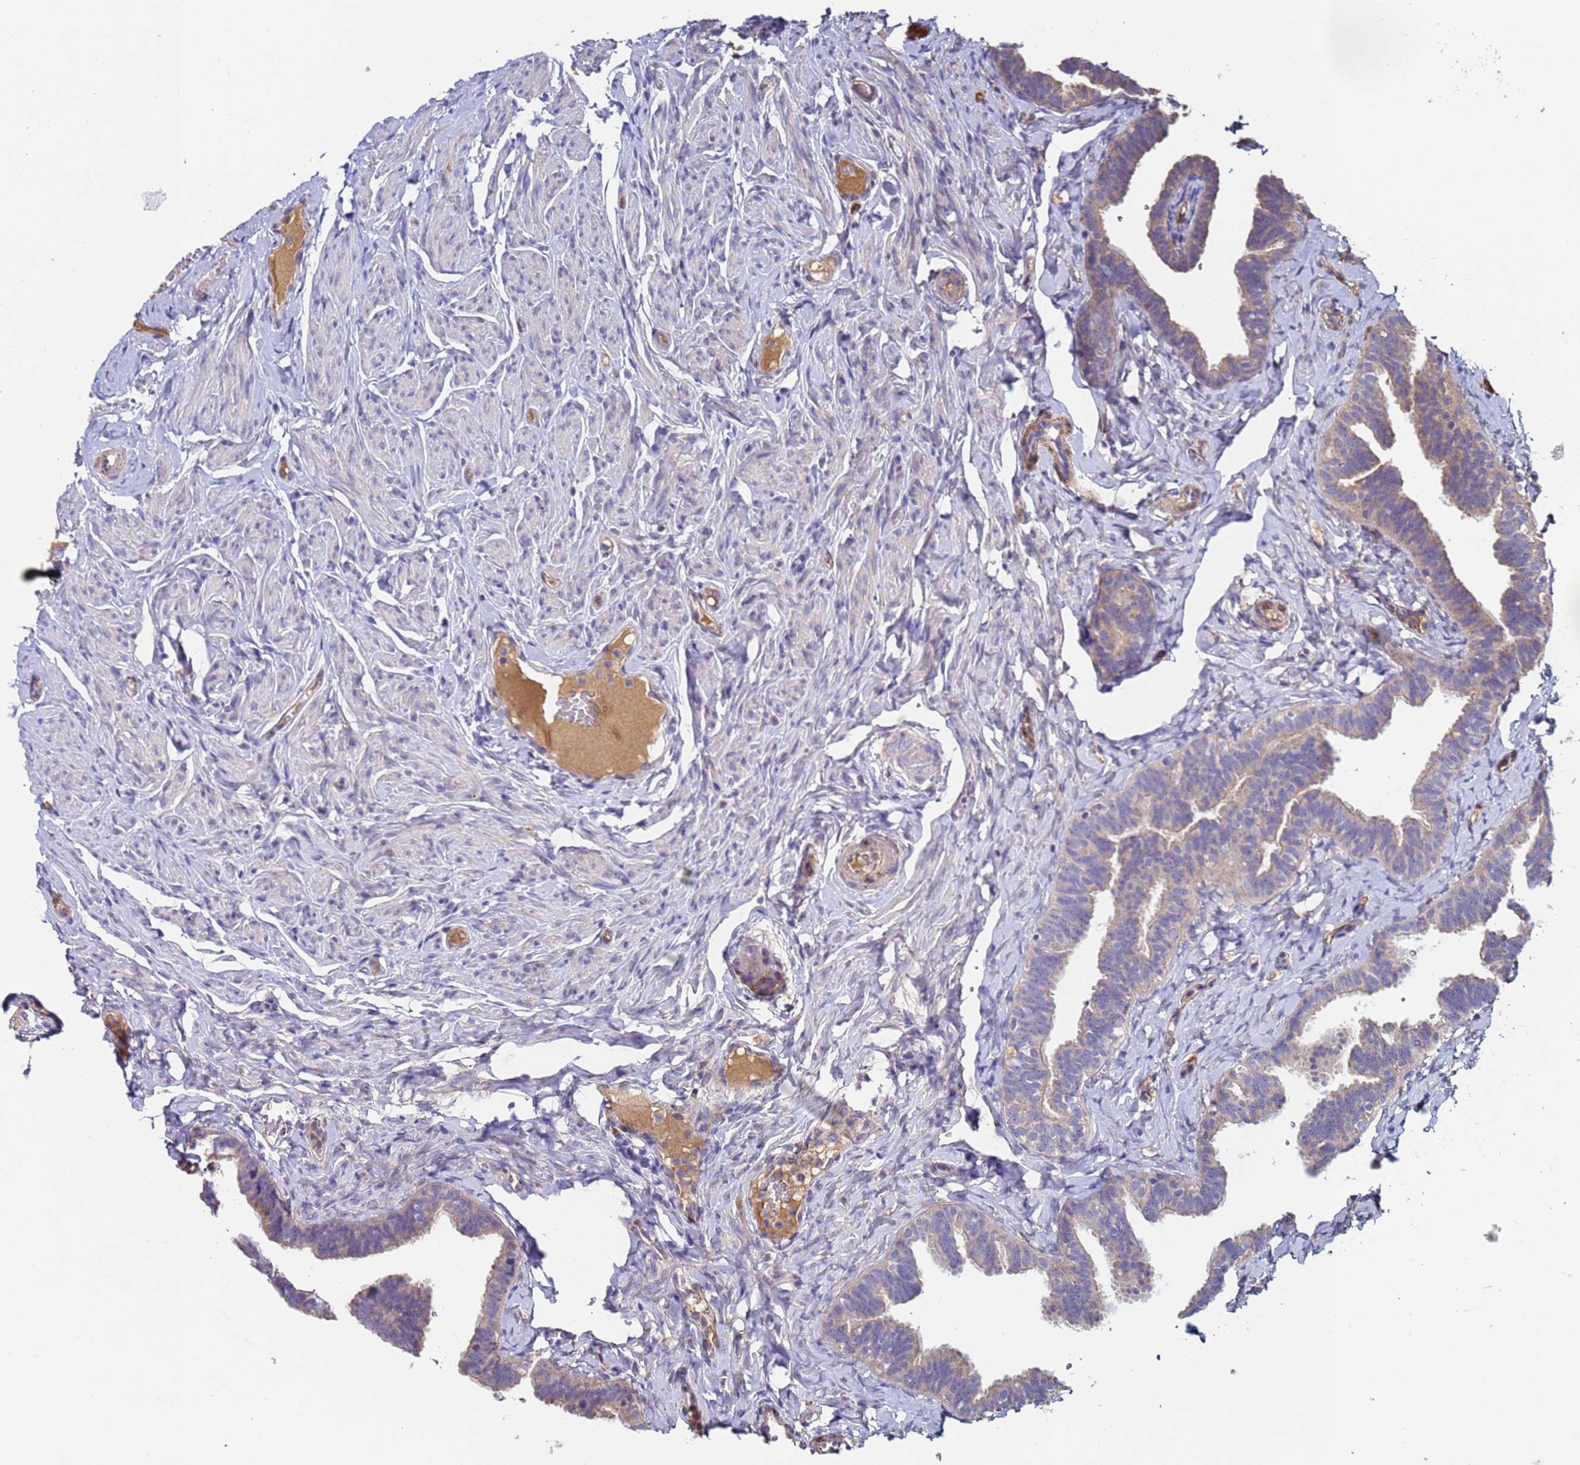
{"staining": {"intensity": "weak", "quantity": "25%-75%", "location": "cytoplasmic/membranous"}, "tissue": "fallopian tube", "cell_type": "Glandular cells", "image_type": "normal", "snomed": [{"axis": "morphology", "description": "Normal tissue, NOS"}, {"axis": "topography", "description": "Fallopian tube"}], "caption": "Weak cytoplasmic/membranous protein expression is seen in approximately 25%-75% of glandular cells in fallopian tube.", "gene": "C5orf34", "patient": {"sex": "female", "age": 65}}